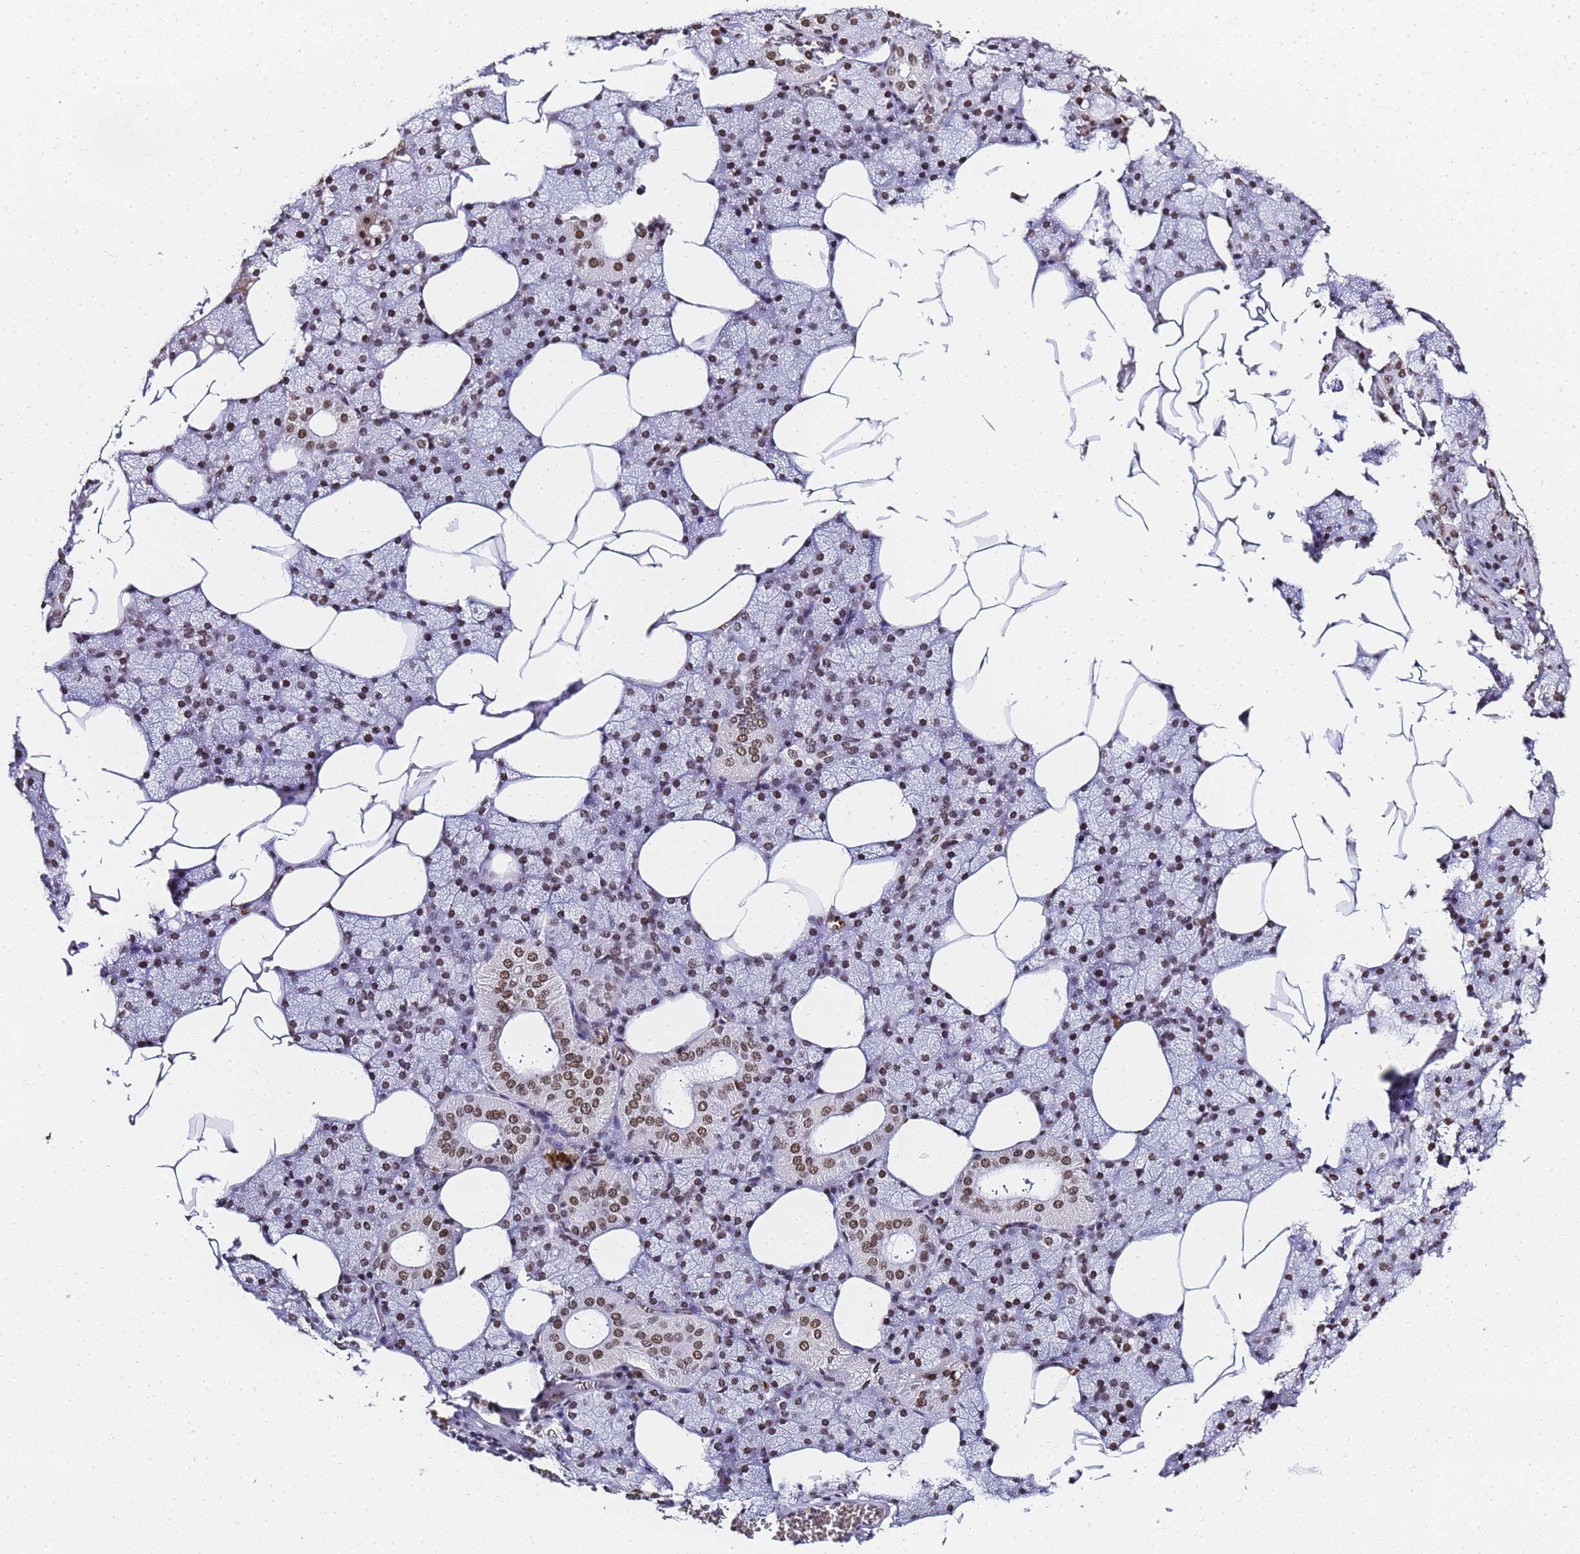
{"staining": {"intensity": "moderate", "quantity": ">75%", "location": "nuclear"}, "tissue": "salivary gland", "cell_type": "Glandular cells", "image_type": "normal", "snomed": [{"axis": "morphology", "description": "Normal tissue, NOS"}, {"axis": "topography", "description": "Salivary gland"}], "caption": "Salivary gland stained with immunohistochemistry (IHC) shows moderate nuclear positivity in about >75% of glandular cells.", "gene": "POLR1A", "patient": {"sex": "male", "age": 62}}